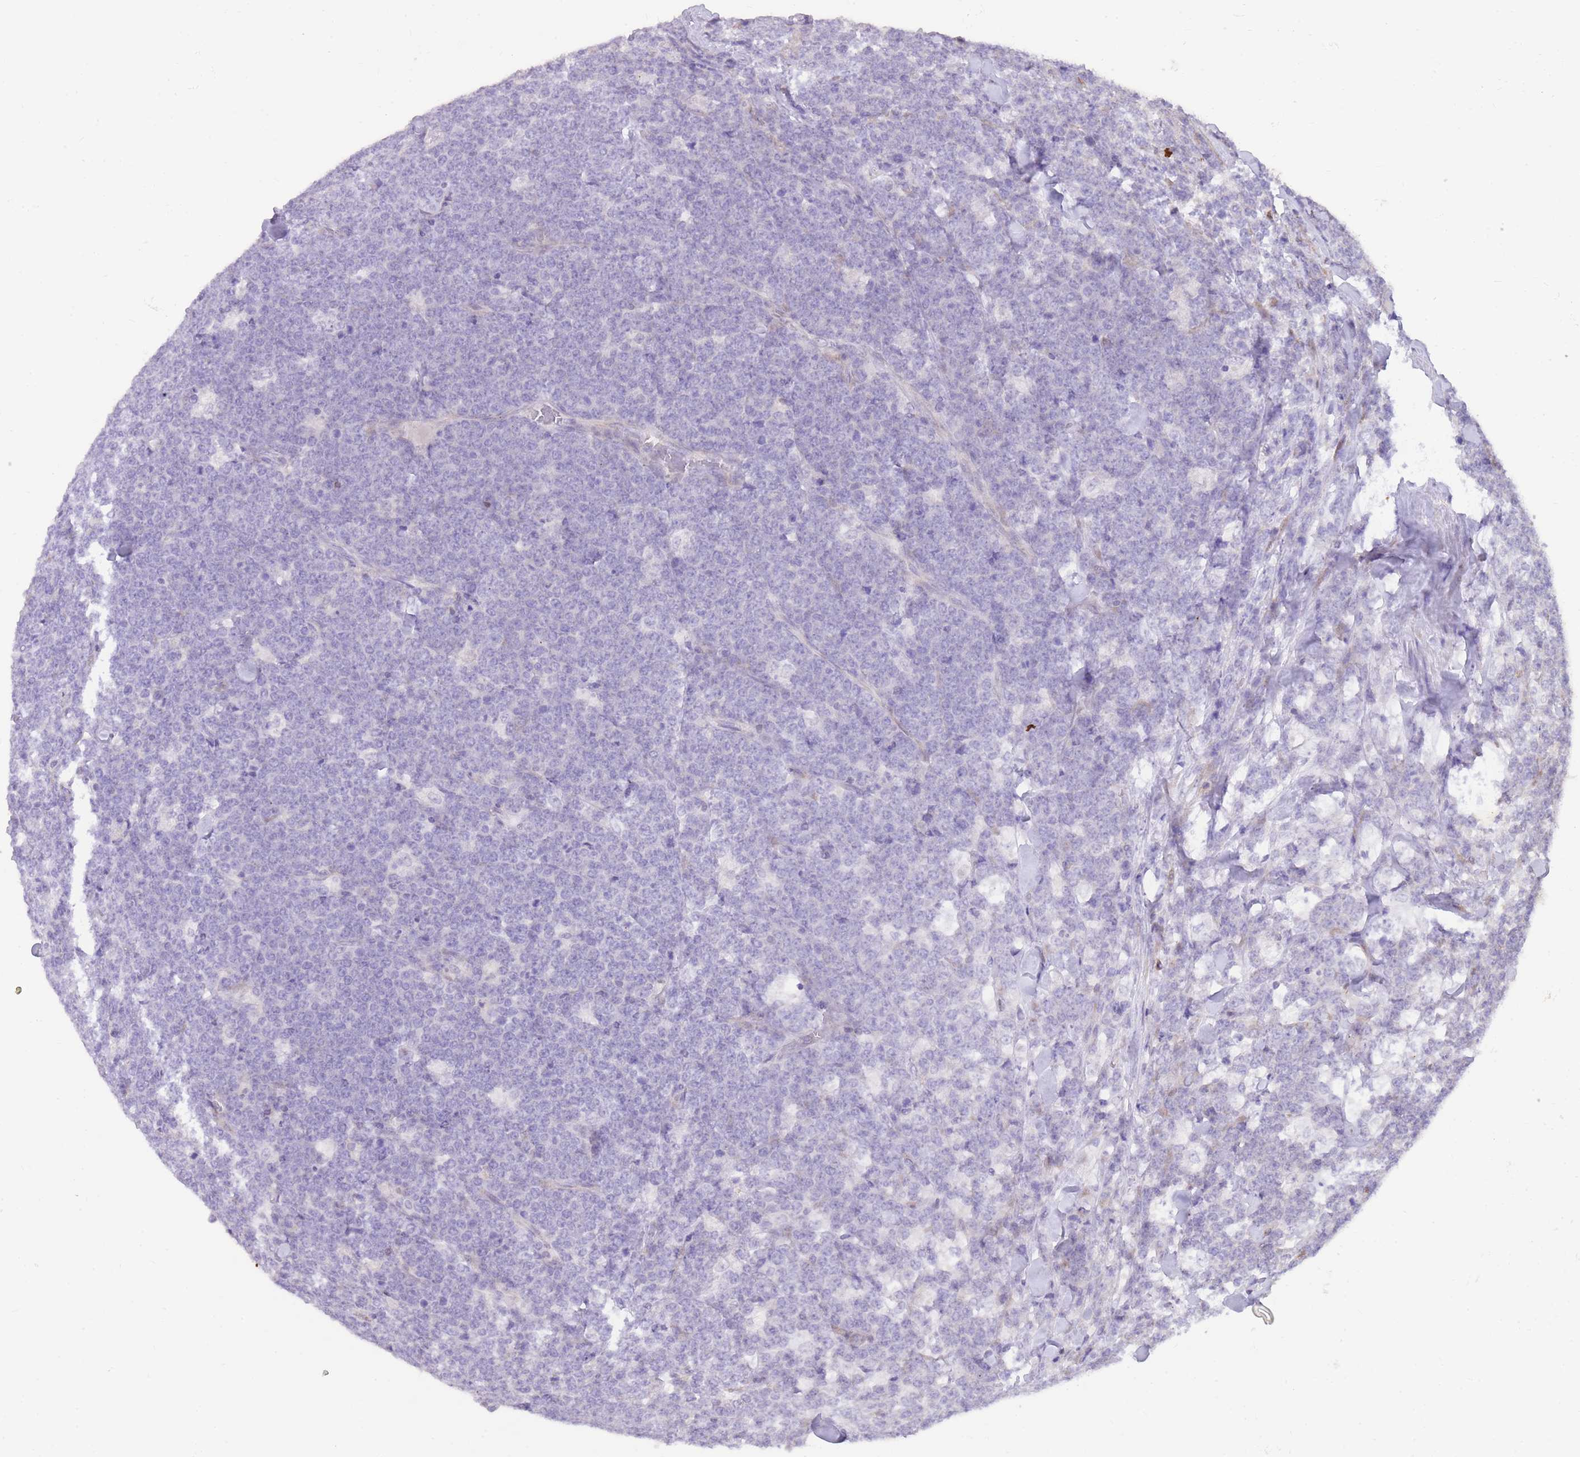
{"staining": {"intensity": "negative", "quantity": "none", "location": "none"}, "tissue": "lymphoma", "cell_type": "Tumor cells", "image_type": "cancer", "snomed": [{"axis": "morphology", "description": "Malignant lymphoma, non-Hodgkin's type, High grade"}, {"axis": "topography", "description": "Small intestine"}, {"axis": "topography", "description": "Colon"}], "caption": "DAB (3,3'-diaminobenzidine) immunohistochemical staining of malignant lymphoma, non-Hodgkin's type (high-grade) reveals no significant positivity in tumor cells.", "gene": "TOPAZ1", "patient": {"sex": "male", "age": 8}}